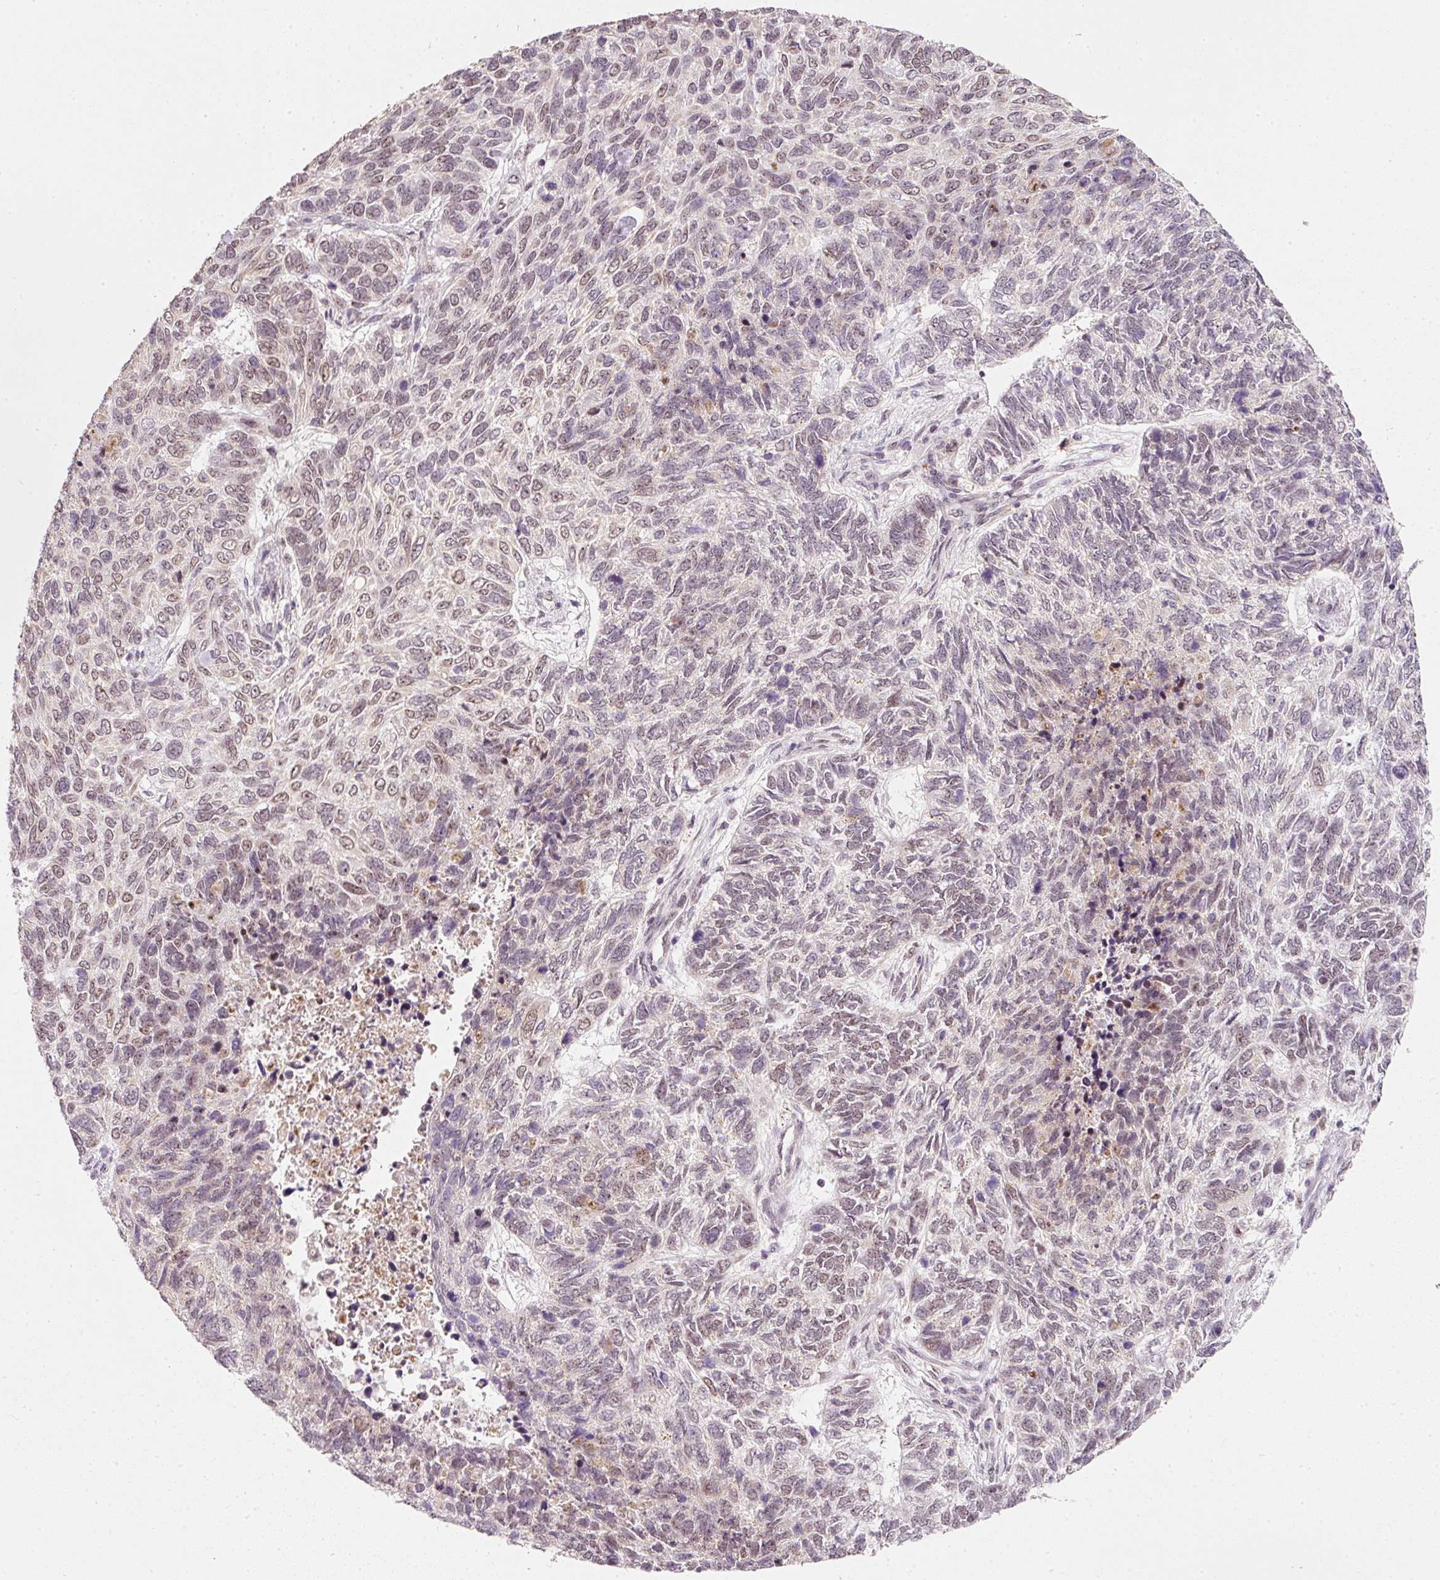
{"staining": {"intensity": "moderate", "quantity": "25%-75%", "location": "nuclear"}, "tissue": "skin cancer", "cell_type": "Tumor cells", "image_type": "cancer", "snomed": [{"axis": "morphology", "description": "Basal cell carcinoma"}, {"axis": "topography", "description": "Skin"}], "caption": "Skin cancer (basal cell carcinoma) was stained to show a protein in brown. There is medium levels of moderate nuclear staining in about 25%-75% of tumor cells. The staining was performed using DAB (3,3'-diaminobenzidine) to visualize the protein expression in brown, while the nuclei were stained in blue with hematoxylin (Magnification: 20x).", "gene": "FSTL3", "patient": {"sex": "female", "age": 65}}